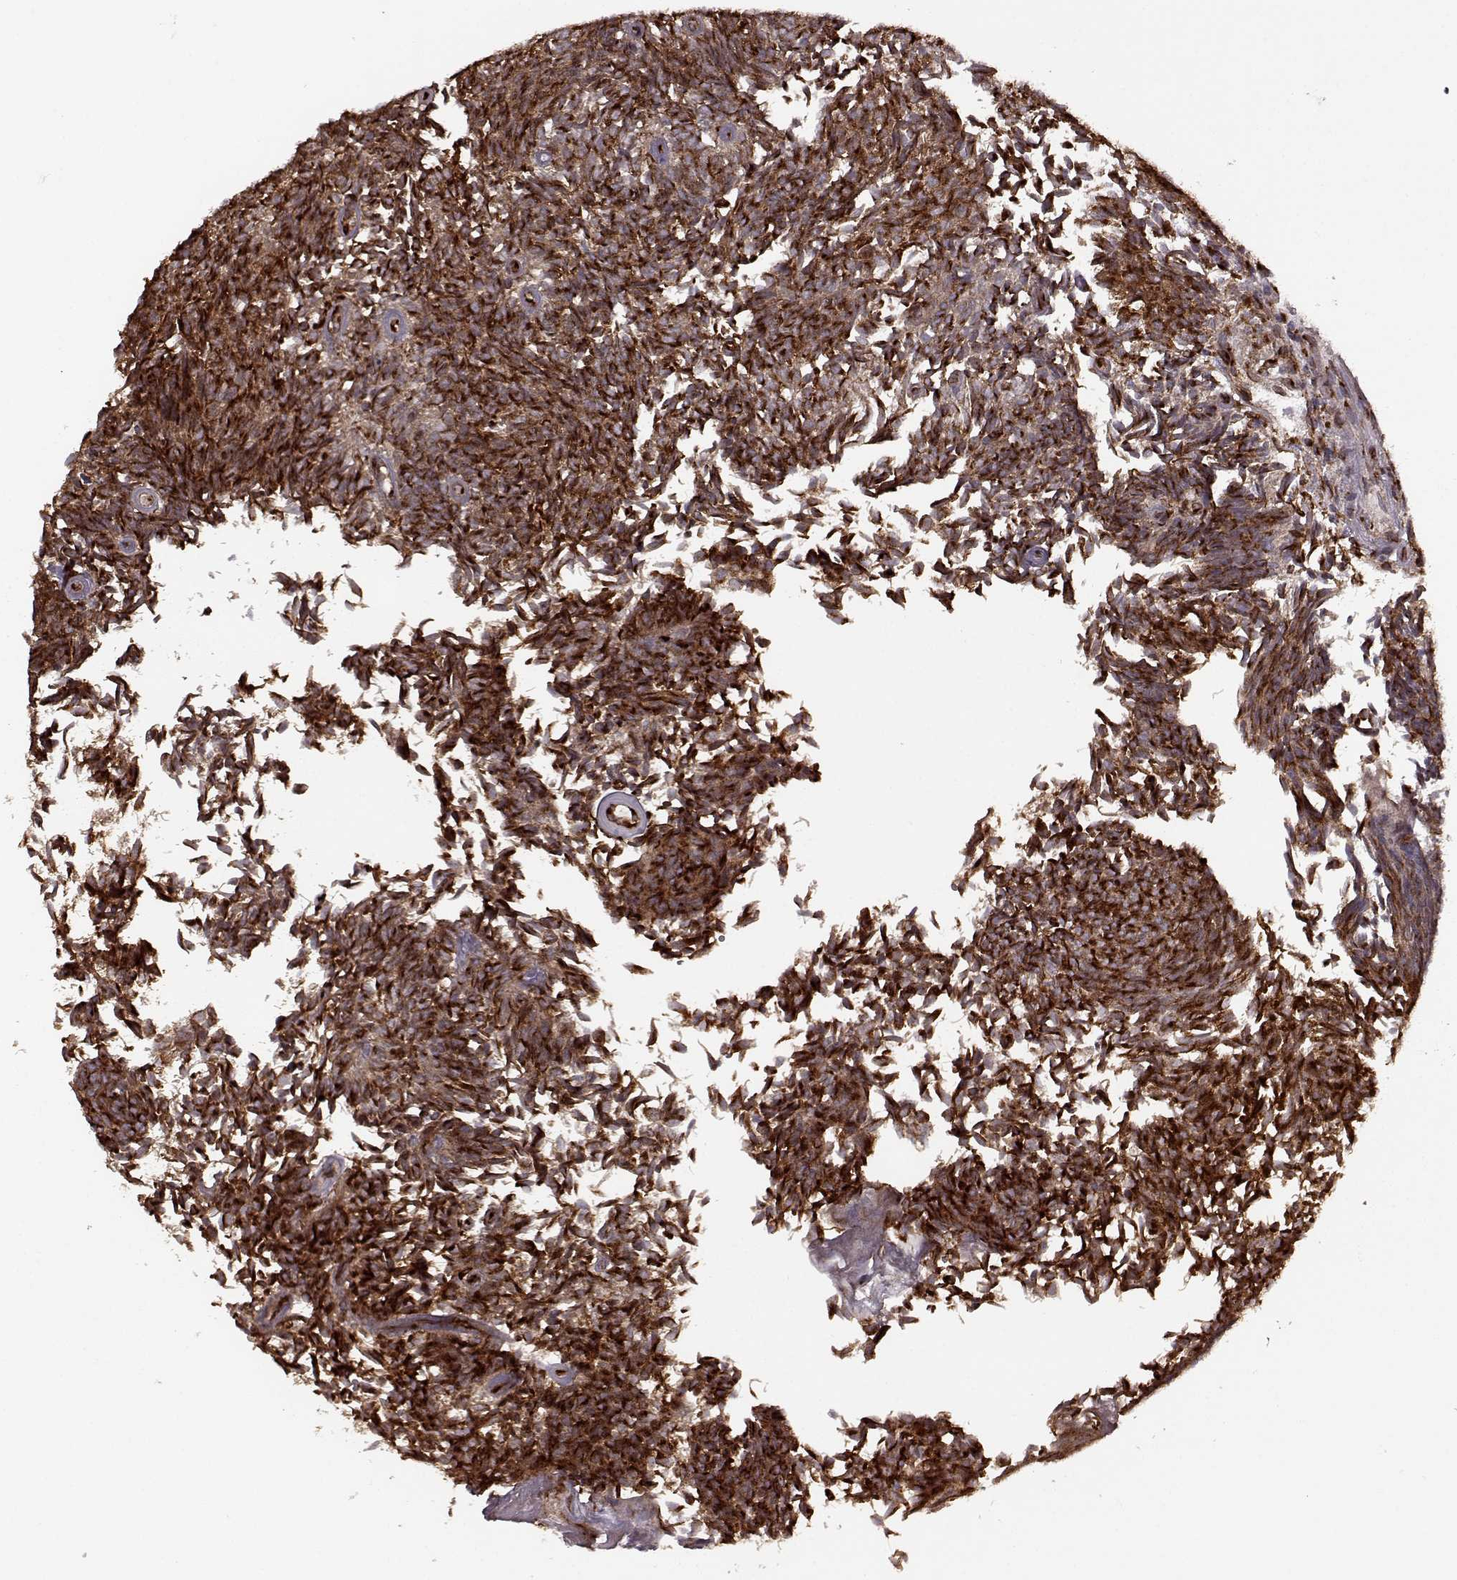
{"staining": {"intensity": "strong", "quantity": ">75%", "location": "cytoplasmic/membranous"}, "tissue": "urothelial cancer", "cell_type": "Tumor cells", "image_type": "cancer", "snomed": [{"axis": "morphology", "description": "Urothelial carcinoma, Low grade"}, {"axis": "topography", "description": "Urinary bladder"}], "caption": "Human urothelial cancer stained with a protein marker reveals strong staining in tumor cells.", "gene": "YIPF5", "patient": {"sex": "male", "age": 77}}